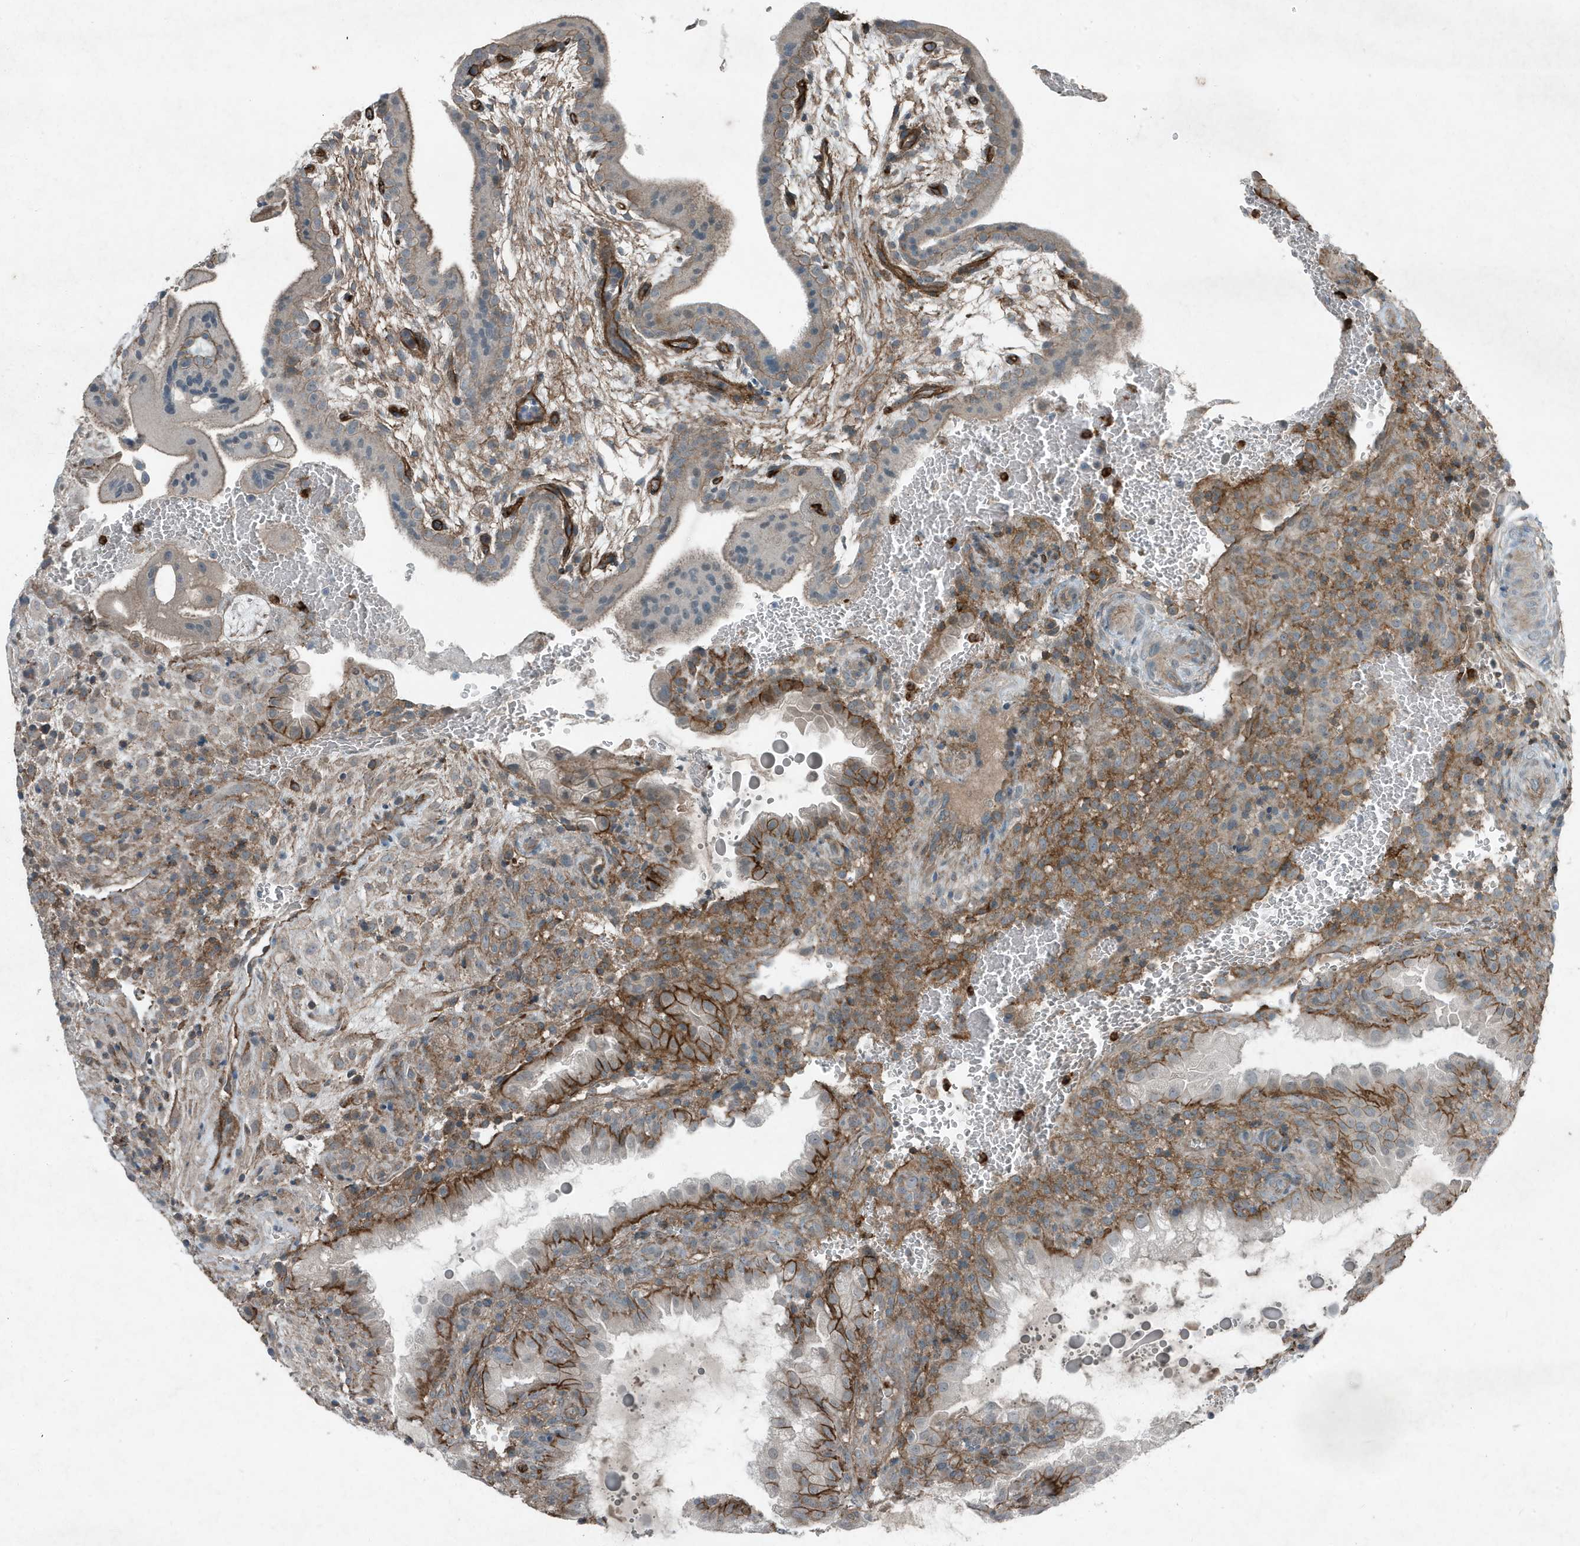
{"staining": {"intensity": "moderate", "quantity": "25%-75%", "location": "cytoplasmic/membranous"}, "tissue": "placenta", "cell_type": "Decidual cells", "image_type": "normal", "snomed": [{"axis": "morphology", "description": "Normal tissue, NOS"}, {"axis": "topography", "description": "Placenta"}], "caption": "Decidual cells display medium levels of moderate cytoplasmic/membranous positivity in approximately 25%-75% of cells in normal human placenta.", "gene": "DAPP1", "patient": {"sex": "female", "age": 35}}